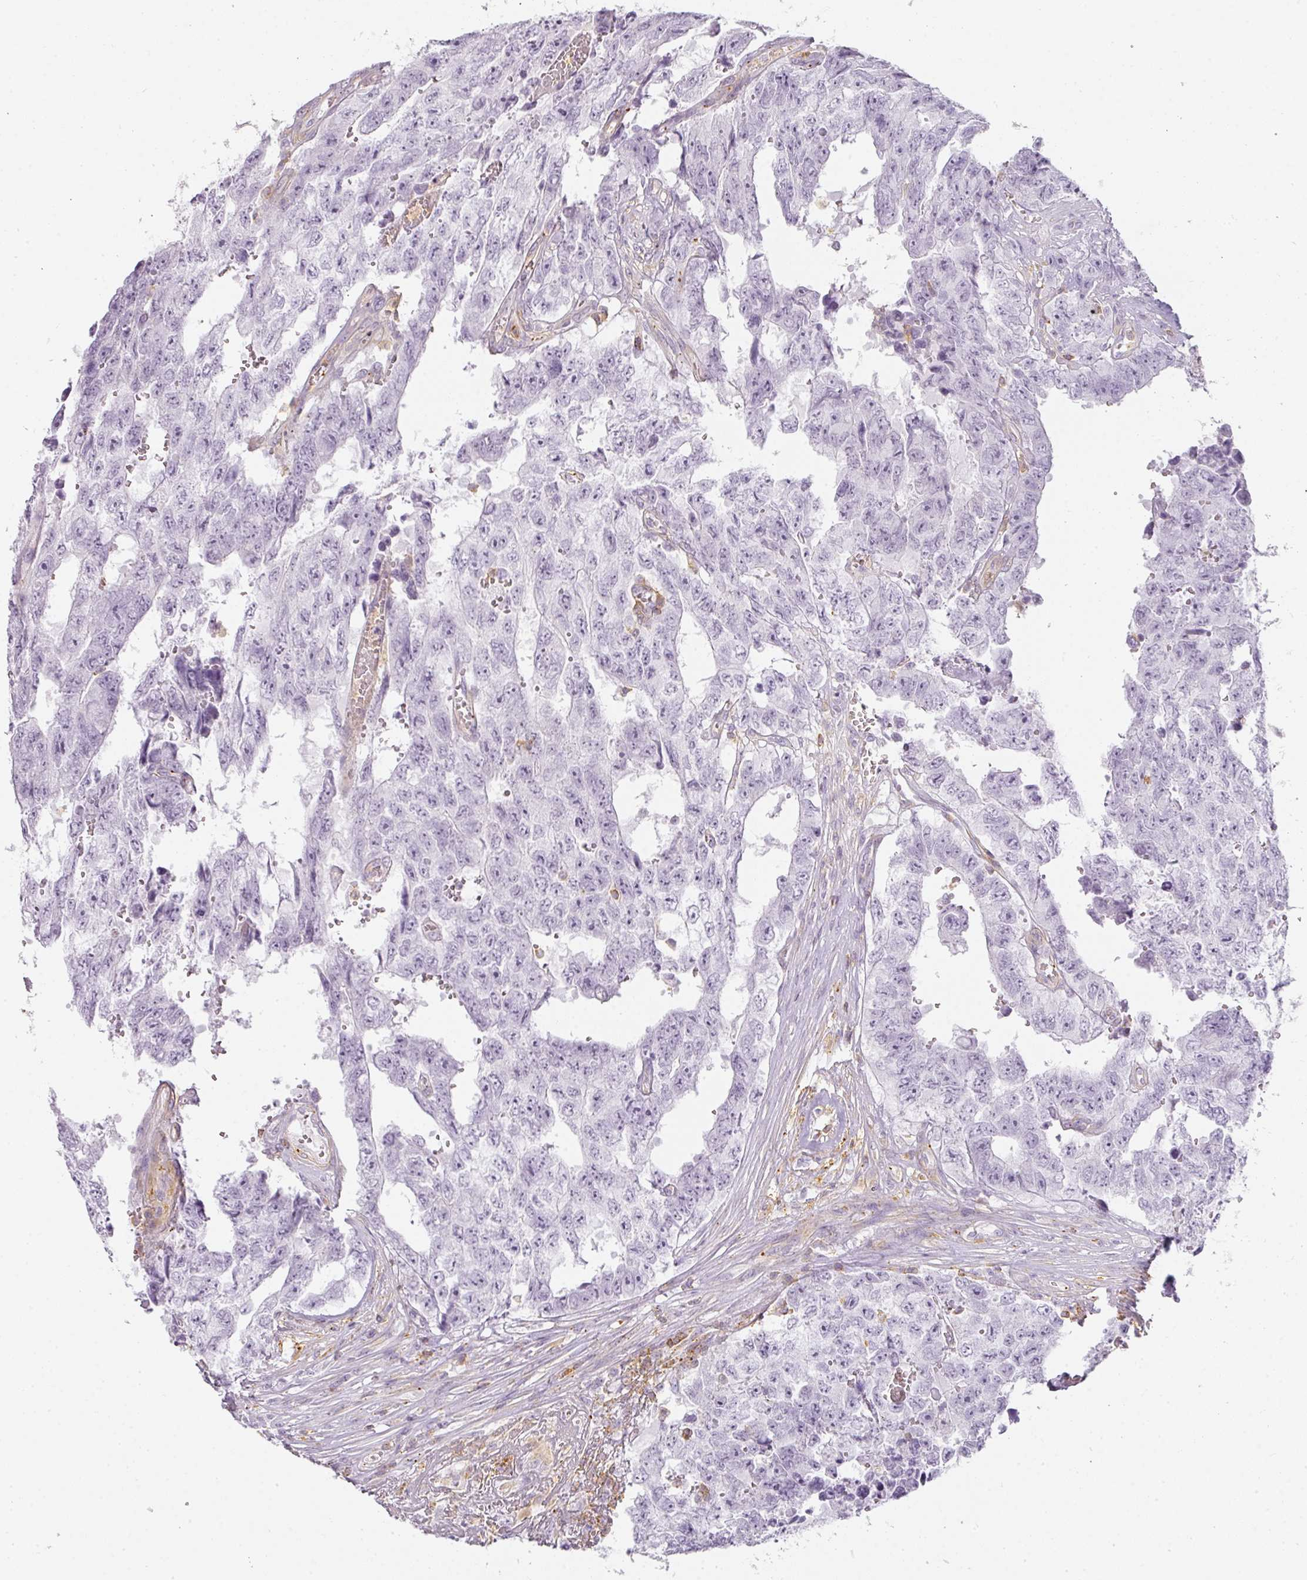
{"staining": {"intensity": "negative", "quantity": "none", "location": "none"}, "tissue": "testis cancer", "cell_type": "Tumor cells", "image_type": "cancer", "snomed": [{"axis": "morphology", "description": "Normal tissue, NOS"}, {"axis": "morphology", "description": "Carcinoma, Embryonal, NOS"}, {"axis": "topography", "description": "Testis"}, {"axis": "topography", "description": "Epididymis"}], "caption": "This is a image of immunohistochemistry (IHC) staining of testis cancer, which shows no positivity in tumor cells. Nuclei are stained in blue.", "gene": "TMEM42", "patient": {"sex": "male", "age": 25}}